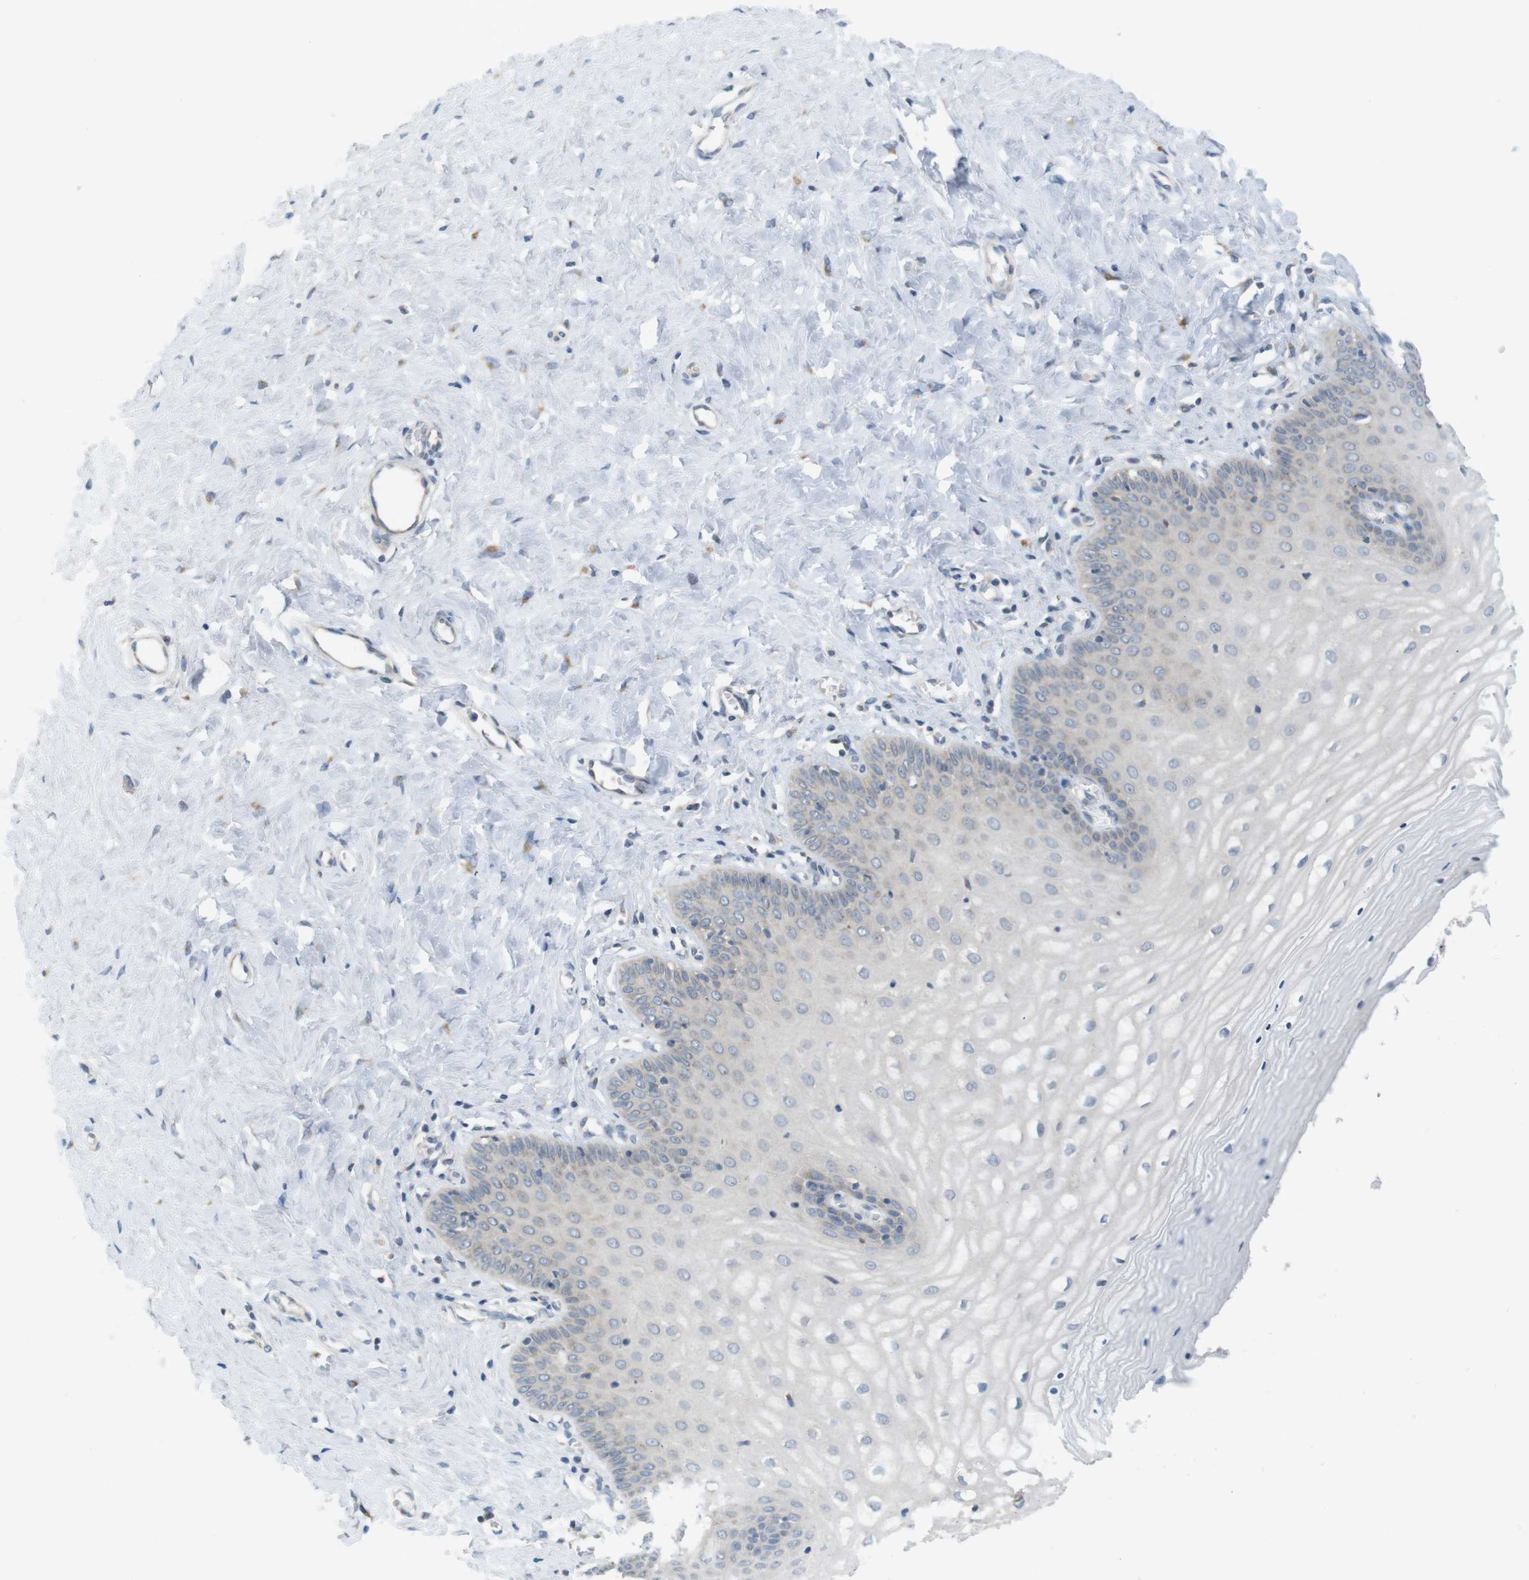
{"staining": {"intensity": "weak", "quantity": ">75%", "location": "cytoplasmic/membranous"}, "tissue": "cervix", "cell_type": "Glandular cells", "image_type": "normal", "snomed": [{"axis": "morphology", "description": "Normal tissue, NOS"}, {"axis": "topography", "description": "Cervix"}], "caption": "Human cervix stained for a protein (brown) shows weak cytoplasmic/membranous positive staining in about >75% of glandular cells.", "gene": "YIPF3", "patient": {"sex": "female", "age": 55}}